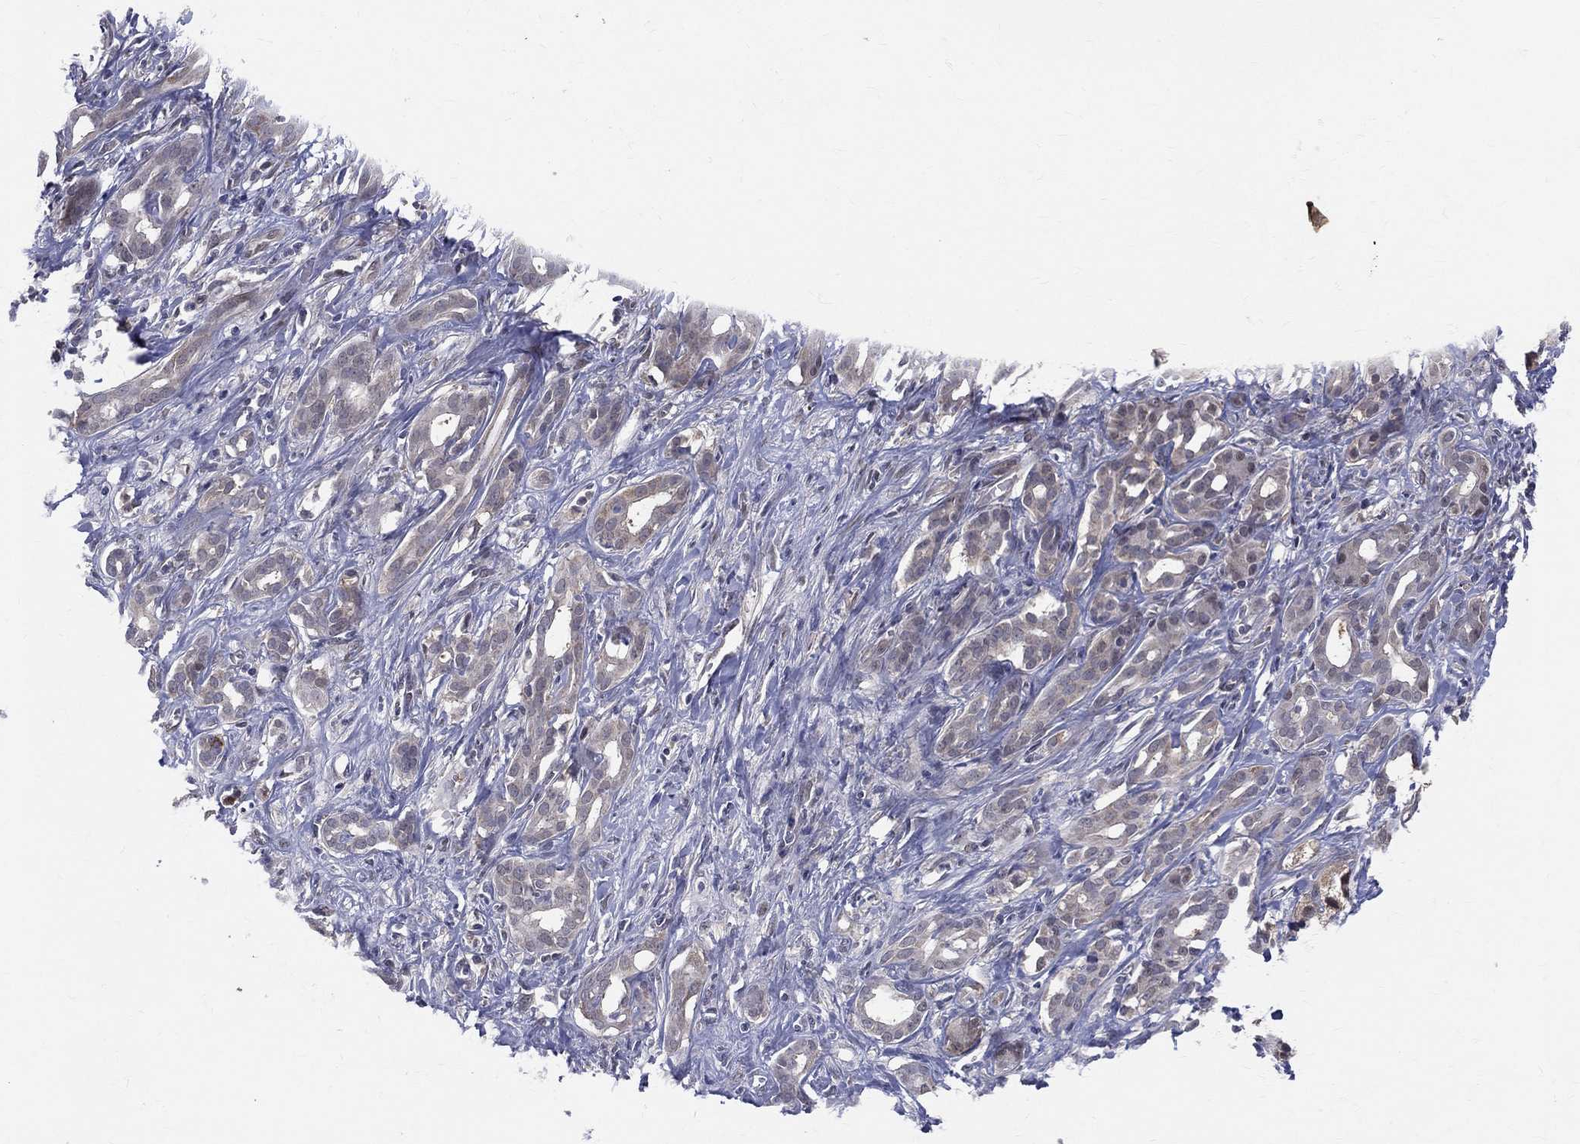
{"staining": {"intensity": "negative", "quantity": "none", "location": "none"}, "tissue": "pancreatic cancer", "cell_type": "Tumor cells", "image_type": "cancer", "snomed": [{"axis": "morphology", "description": "Adenocarcinoma, NOS"}, {"axis": "topography", "description": "Pancreas"}], "caption": "This is a image of immunohistochemistry staining of pancreatic cancer (adenocarcinoma), which shows no expression in tumor cells.", "gene": "DLG4", "patient": {"sex": "male", "age": 61}}